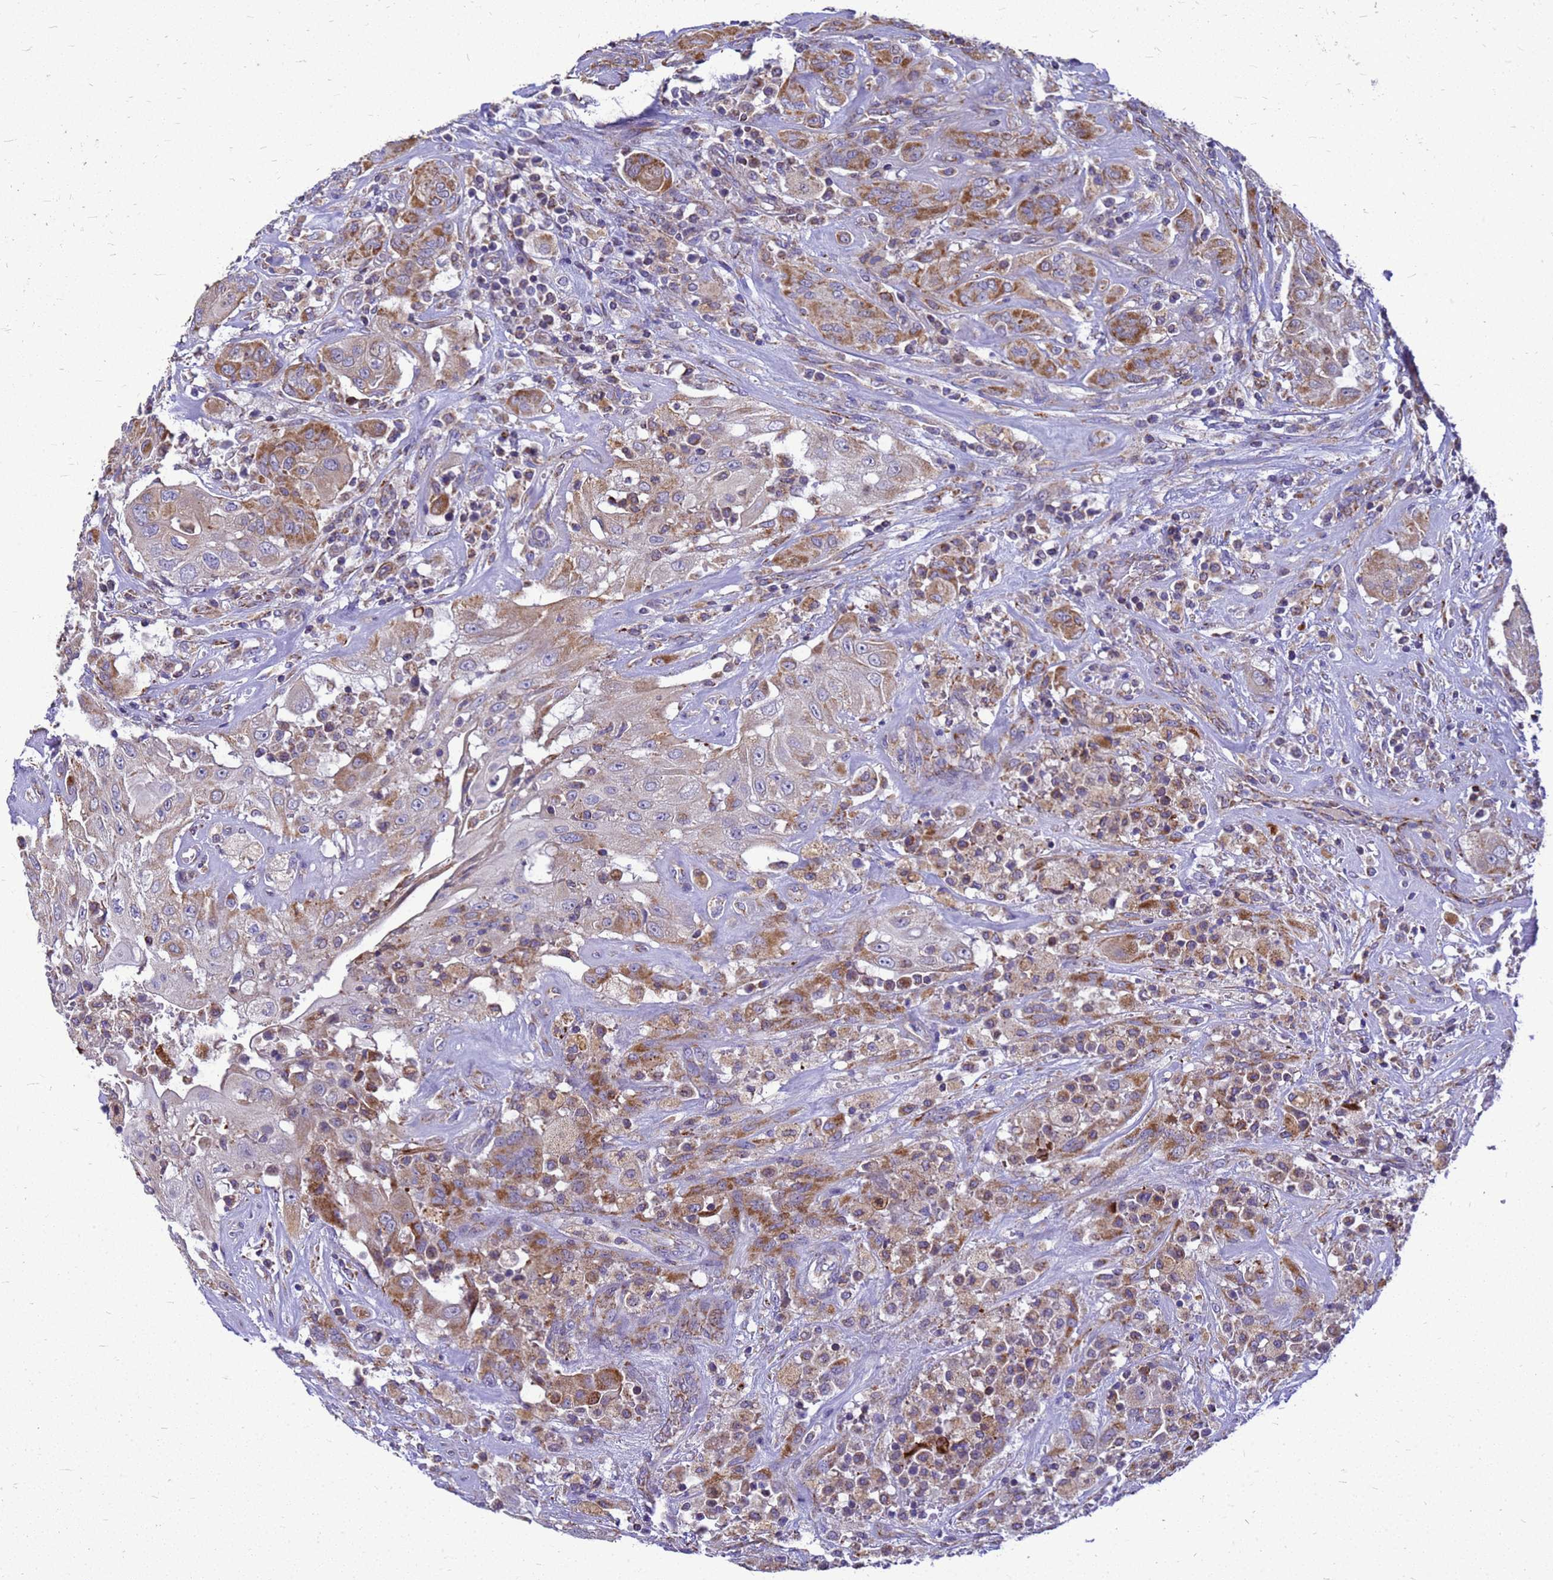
{"staining": {"intensity": "moderate", "quantity": "25%-75%", "location": "cytoplasmic/membranous"}, "tissue": "thyroid cancer", "cell_type": "Tumor cells", "image_type": "cancer", "snomed": [{"axis": "morphology", "description": "Papillary adenocarcinoma, NOS"}, {"axis": "topography", "description": "Thyroid gland"}], "caption": "Immunohistochemistry photomicrograph of neoplastic tissue: papillary adenocarcinoma (thyroid) stained using immunohistochemistry shows medium levels of moderate protein expression localized specifically in the cytoplasmic/membranous of tumor cells, appearing as a cytoplasmic/membranous brown color.", "gene": "CMC4", "patient": {"sex": "female", "age": 59}}